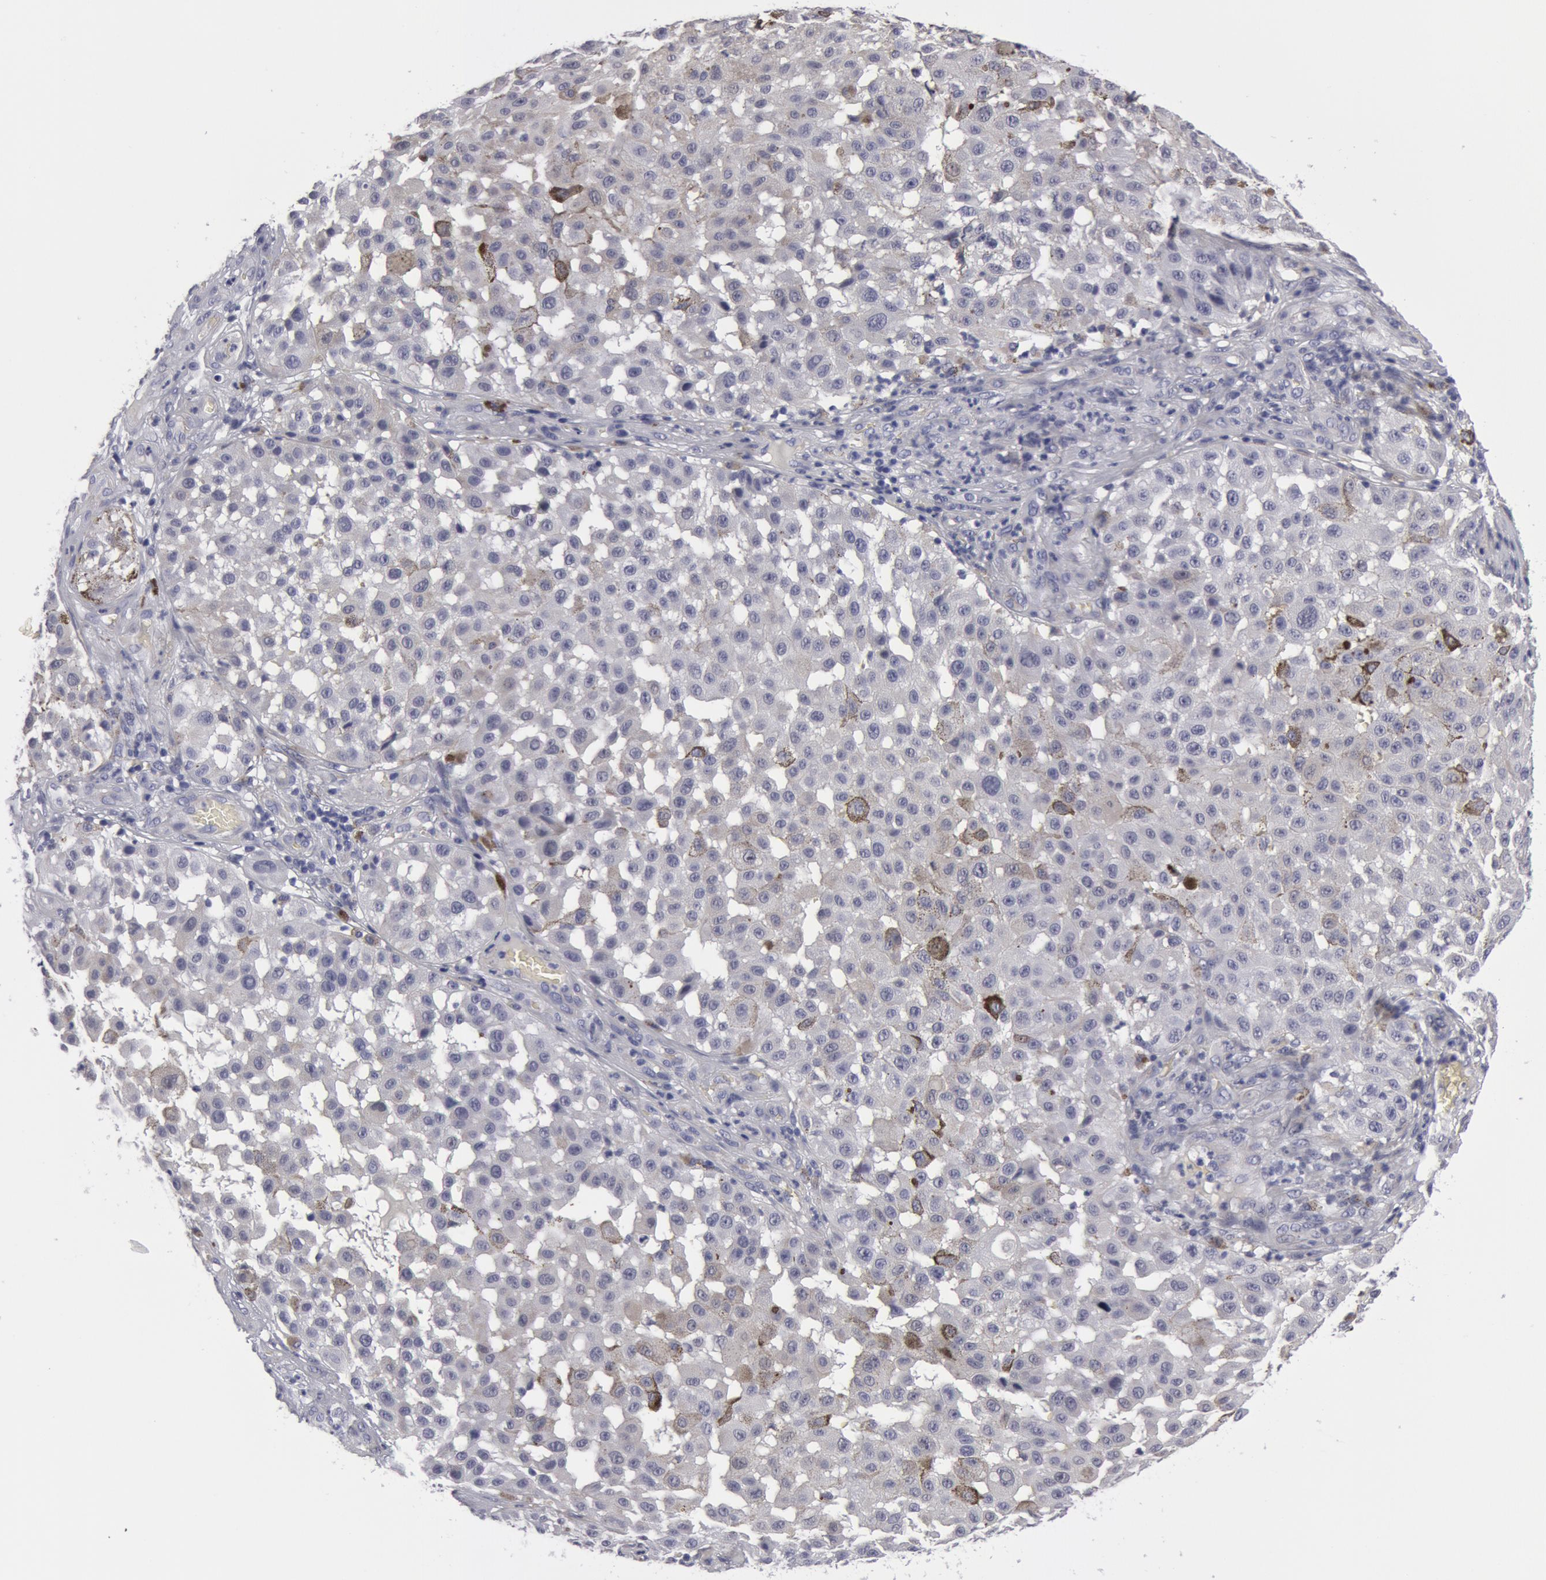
{"staining": {"intensity": "negative", "quantity": "none", "location": "none"}, "tissue": "melanoma", "cell_type": "Tumor cells", "image_type": "cancer", "snomed": [{"axis": "morphology", "description": "Malignant melanoma, NOS"}, {"axis": "topography", "description": "Skin"}], "caption": "High magnification brightfield microscopy of malignant melanoma stained with DAB (brown) and counterstained with hematoxylin (blue): tumor cells show no significant positivity.", "gene": "SMC1B", "patient": {"sex": "female", "age": 64}}